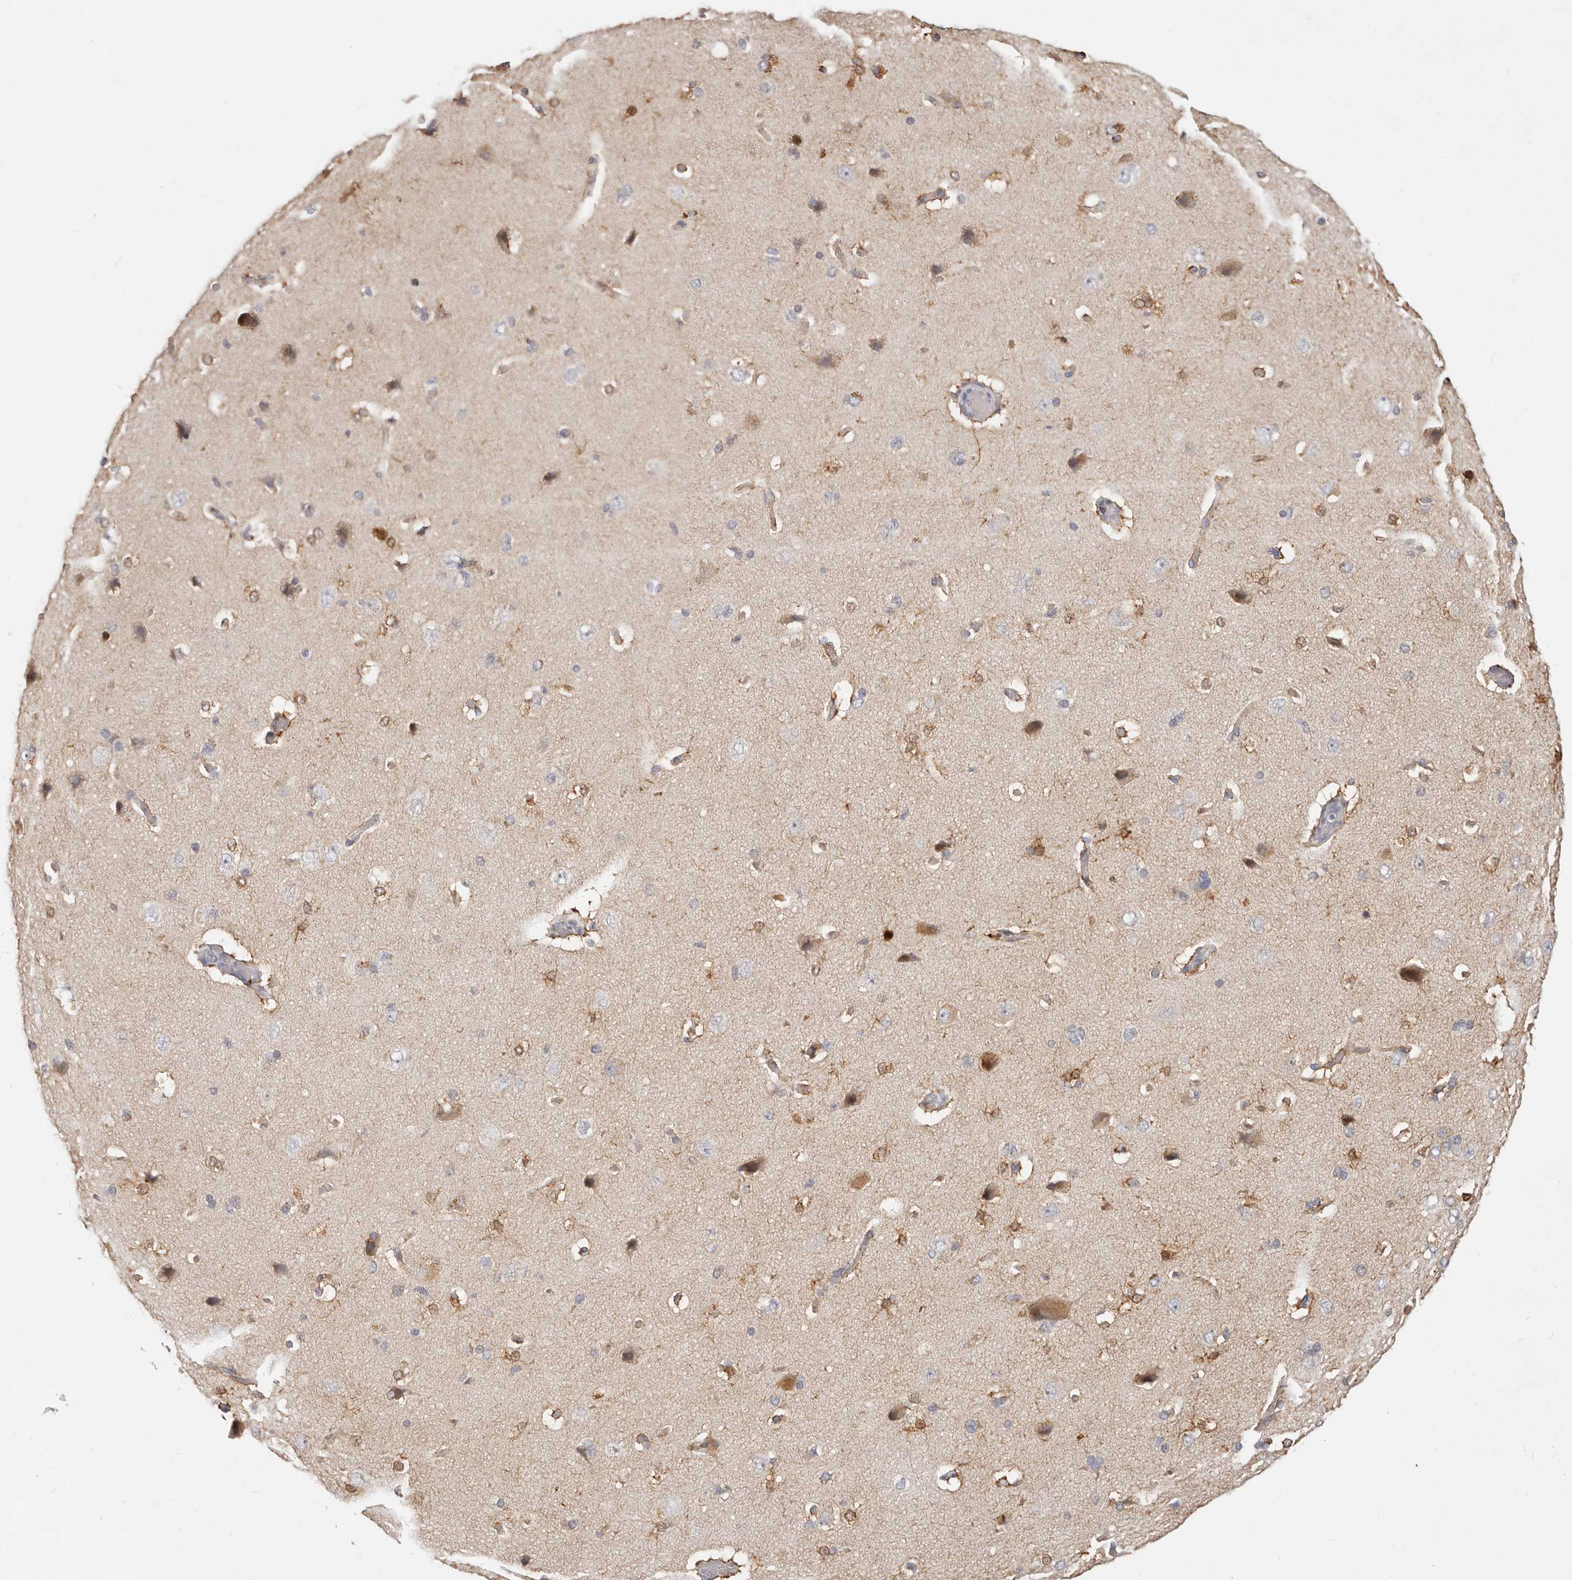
{"staining": {"intensity": "negative", "quantity": "none", "location": "none"}, "tissue": "cerebral cortex", "cell_type": "Endothelial cells", "image_type": "normal", "snomed": [{"axis": "morphology", "description": "Normal tissue, NOS"}, {"axis": "topography", "description": "Cerebral cortex"}], "caption": "High power microscopy image of an immunohistochemistry (IHC) micrograph of unremarkable cerebral cortex, revealing no significant staining in endothelial cells.", "gene": "TMEM63B", "patient": {"sex": "male", "age": 62}}